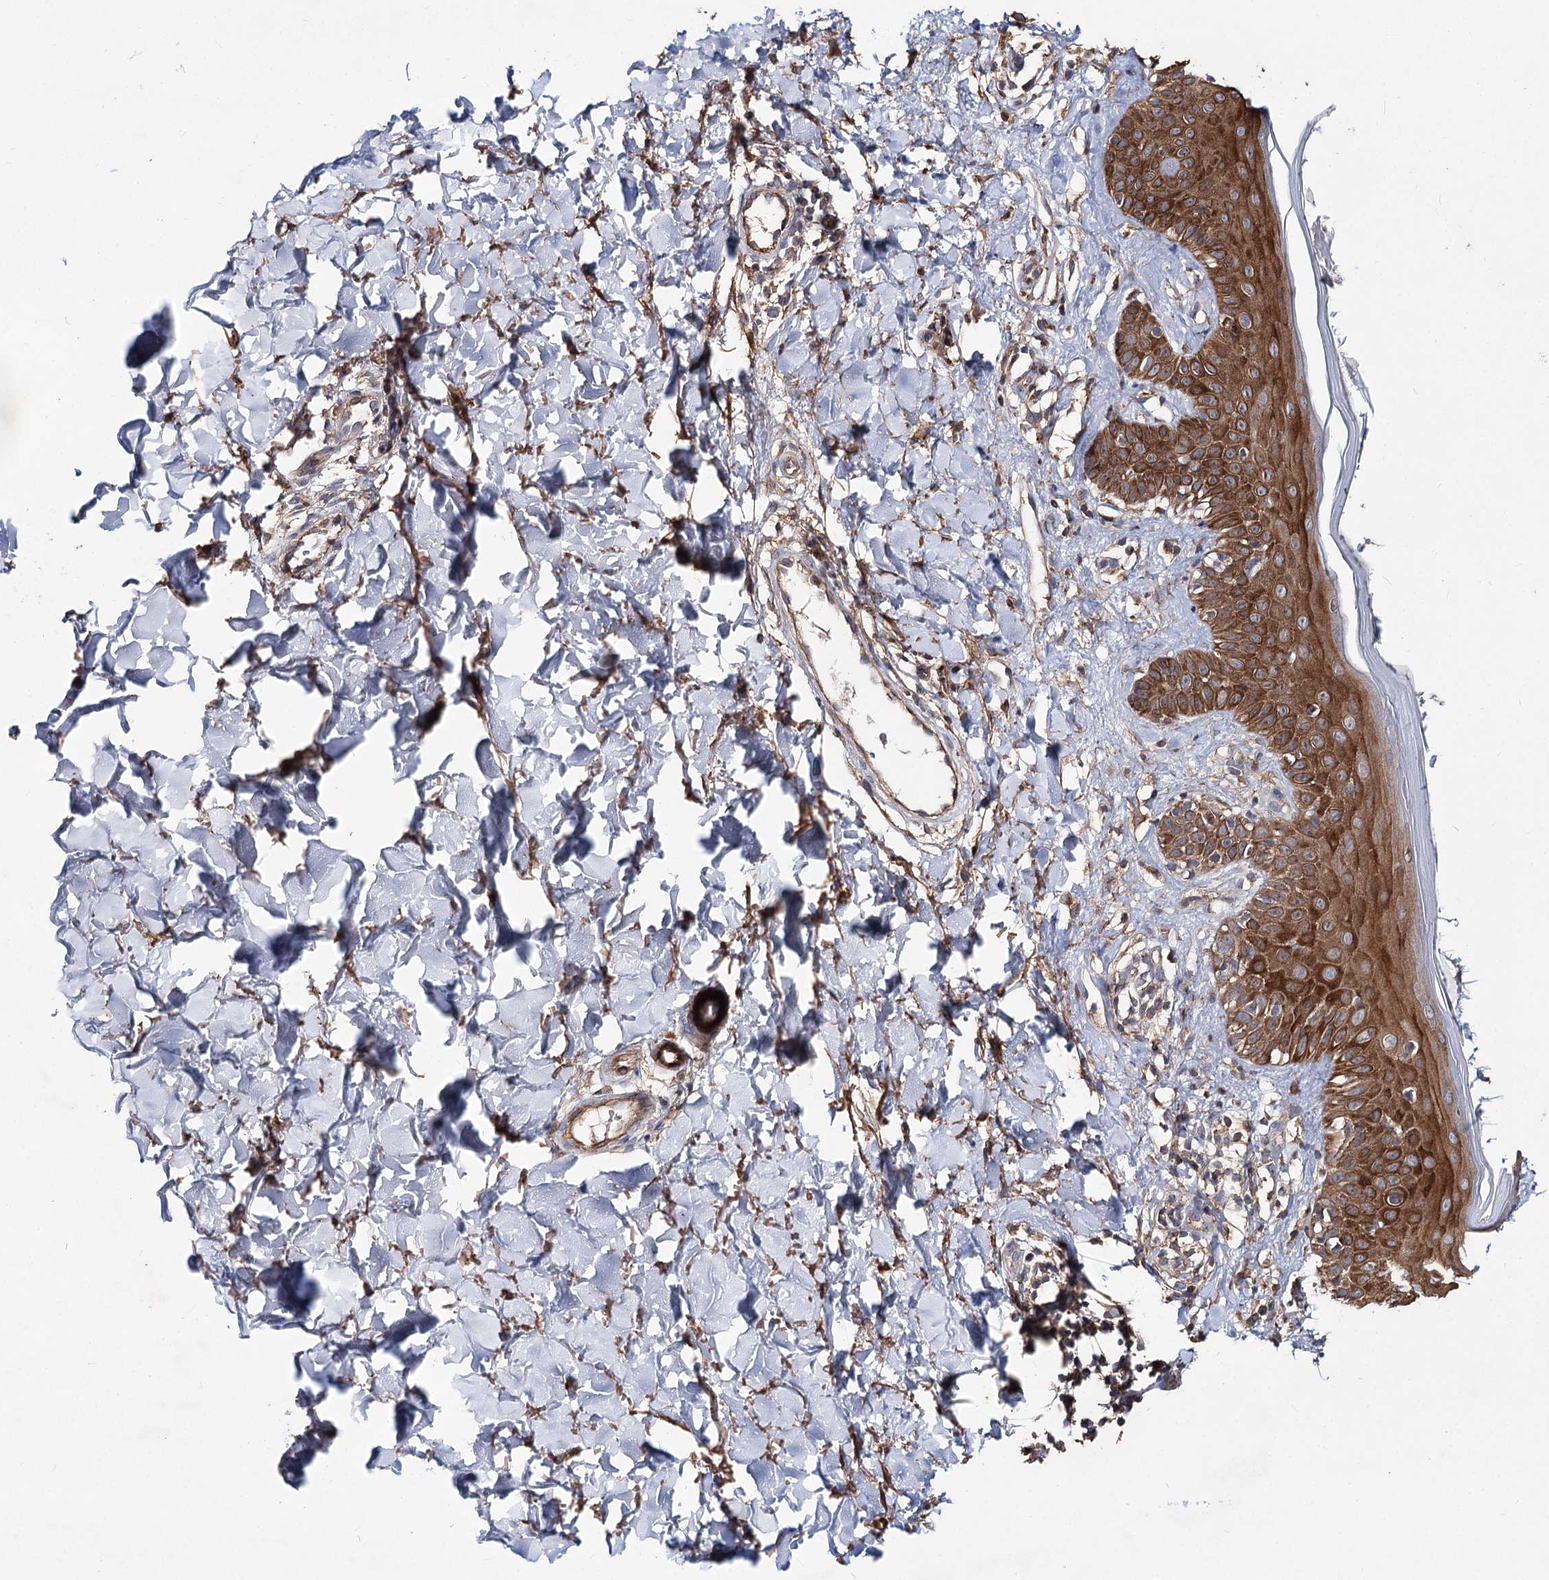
{"staining": {"intensity": "strong", "quantity": ">75%", "location": "cytoplasmic/membranous"}, "tissue": "skin", "cell_type": "Fibroblasts", "image_type": "normal", "snomed": [{"axis": "morphology", "description": "Normal tissue, NOS"}, {"axis": "topography", "description": "Skin"}], "caption": "Immunohistochemistry (IHC) image of benign skin: human skin stained using immunohistochemistry (IHC) shows high levels of strong protein expression localized specifically in the cytoplasmic/membranous of fibroblasts, appearing as a cytoplasmic/membranous brown color.", "gene": "TMEM218", "patient": {"sex": "male", "age": 52}}